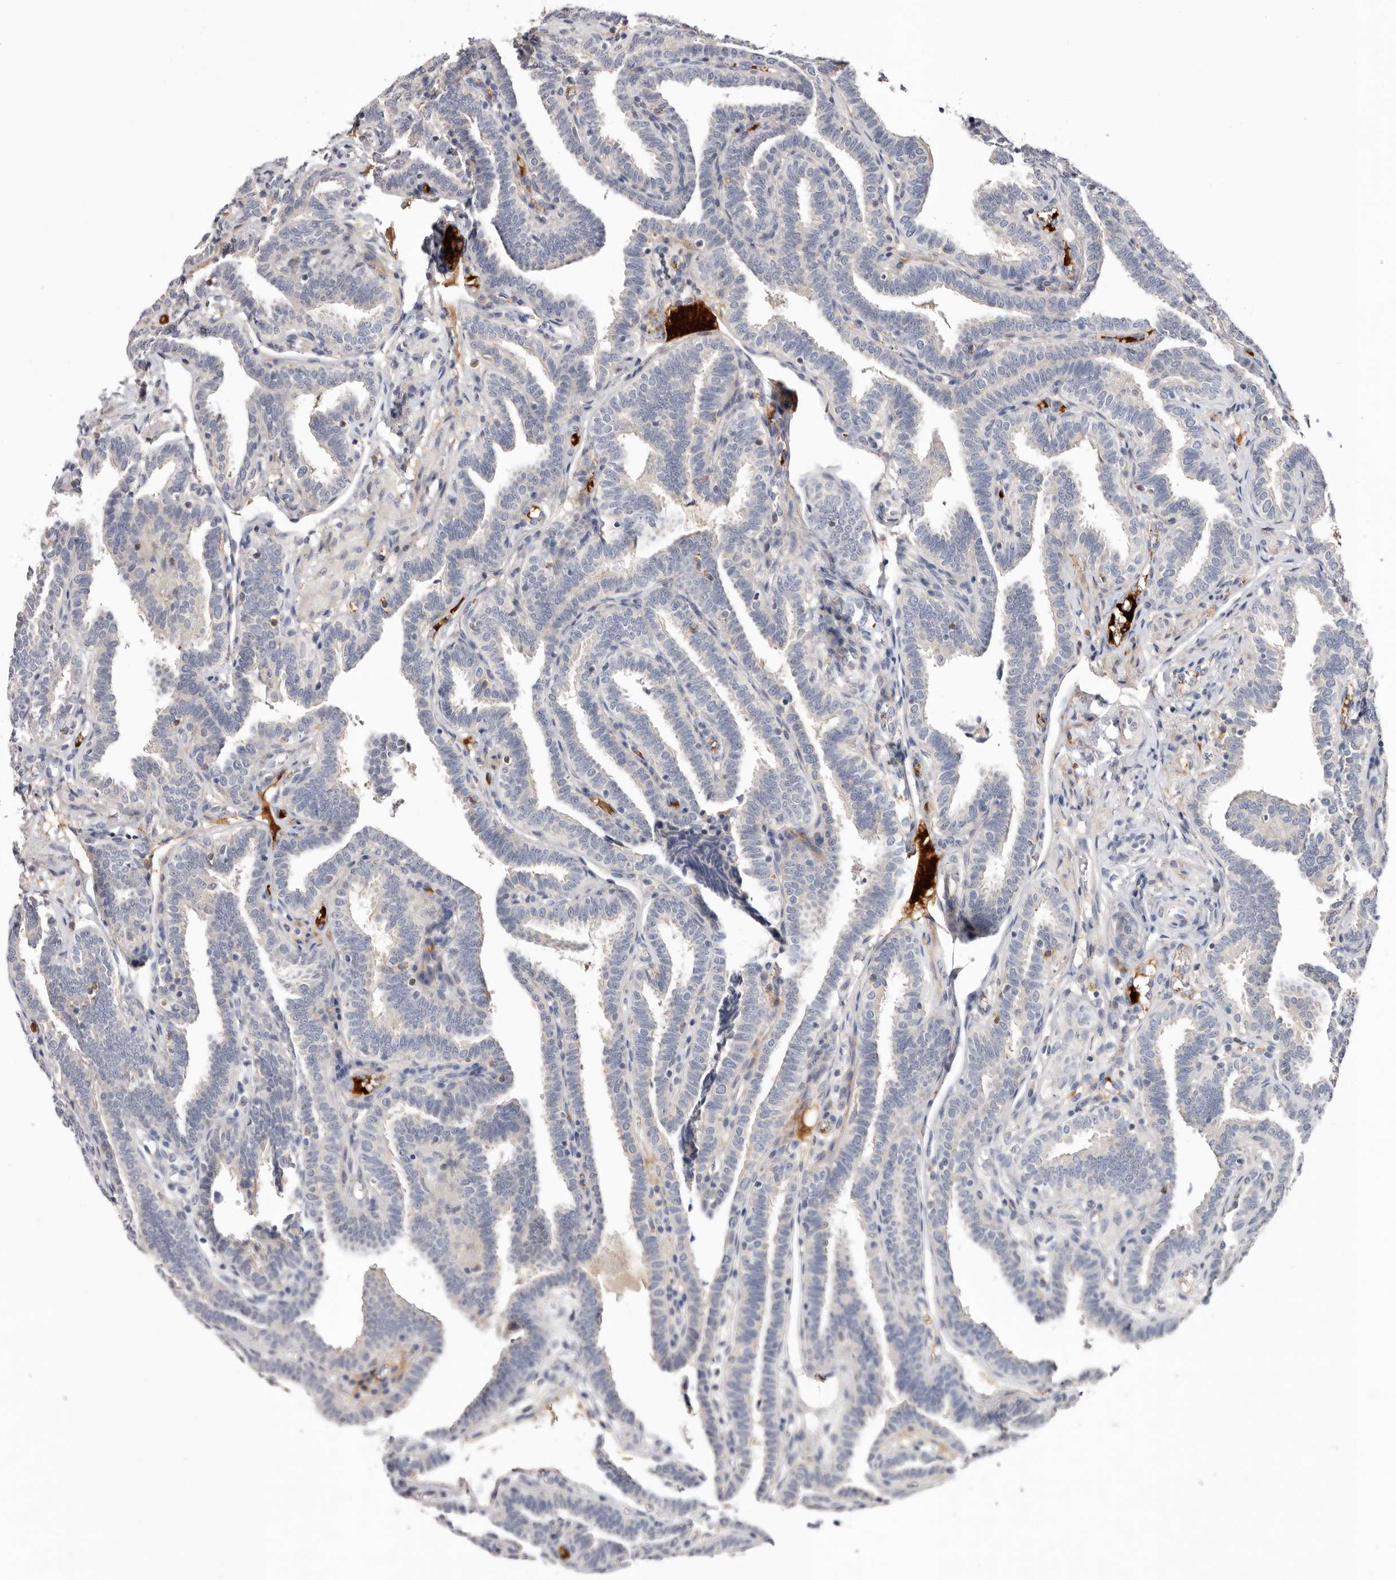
{"staining": {"intensity": "negative", "quantity": "none", "location": "none"}, "tissue": "fallopian tube", "cell_type": "Glandular cells", "image_type": "normal", "snomed": [{"axis": "morphology", "description": "Normal tissue, NOS"}, {"axis": "topography", "description": "Fallopian tube"}], "caption": "This is an immunohistochemistry (IHC) histopathology image of benign fallopian tube. There is no expression in glandular cells.", "gene": "LMLN", "patient": {"sex": "female", "age": 39}}